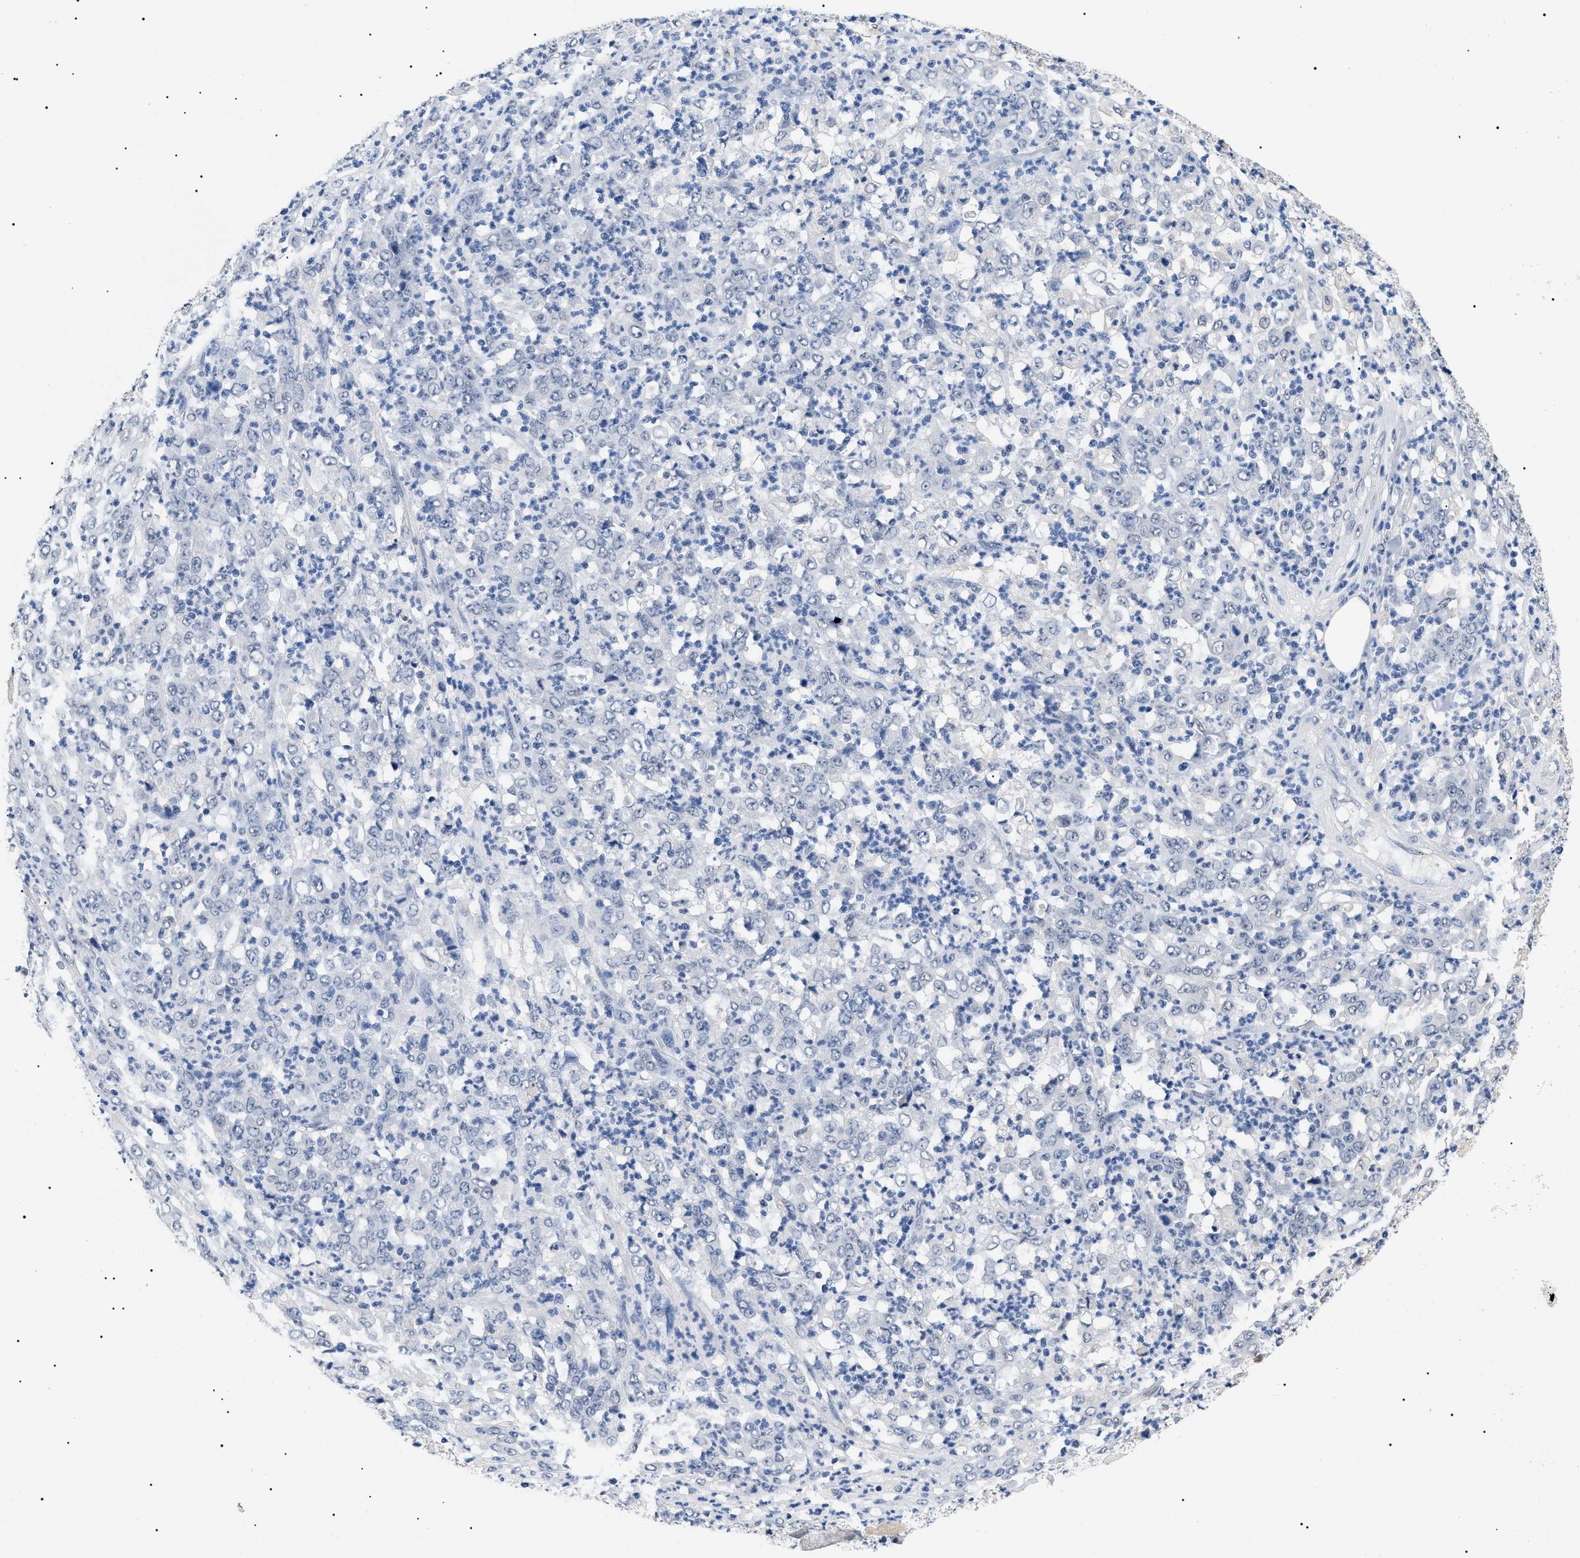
{"staining": {"intensity": "negative", "quantity": "none", "location": "none"}, "tissue": "stomach cancer", "cell_type": "Tumor cells", "image_type": "cancer", "snomed": [{"axis": "morphology", "description": "Adenocarcinoma, NOS"}, {"axis": "topography", "description": "Stomach, lower"}], "caption": "The IHC histopathology image has no significant staining in tumor cells of stomach cancer (adenocarcinoma) tissue. (Immunohistochemistry, brightfield microscopy, high magnification).", "gene": "PRRT2", "patient": {"sex": "female", "age": 71}}